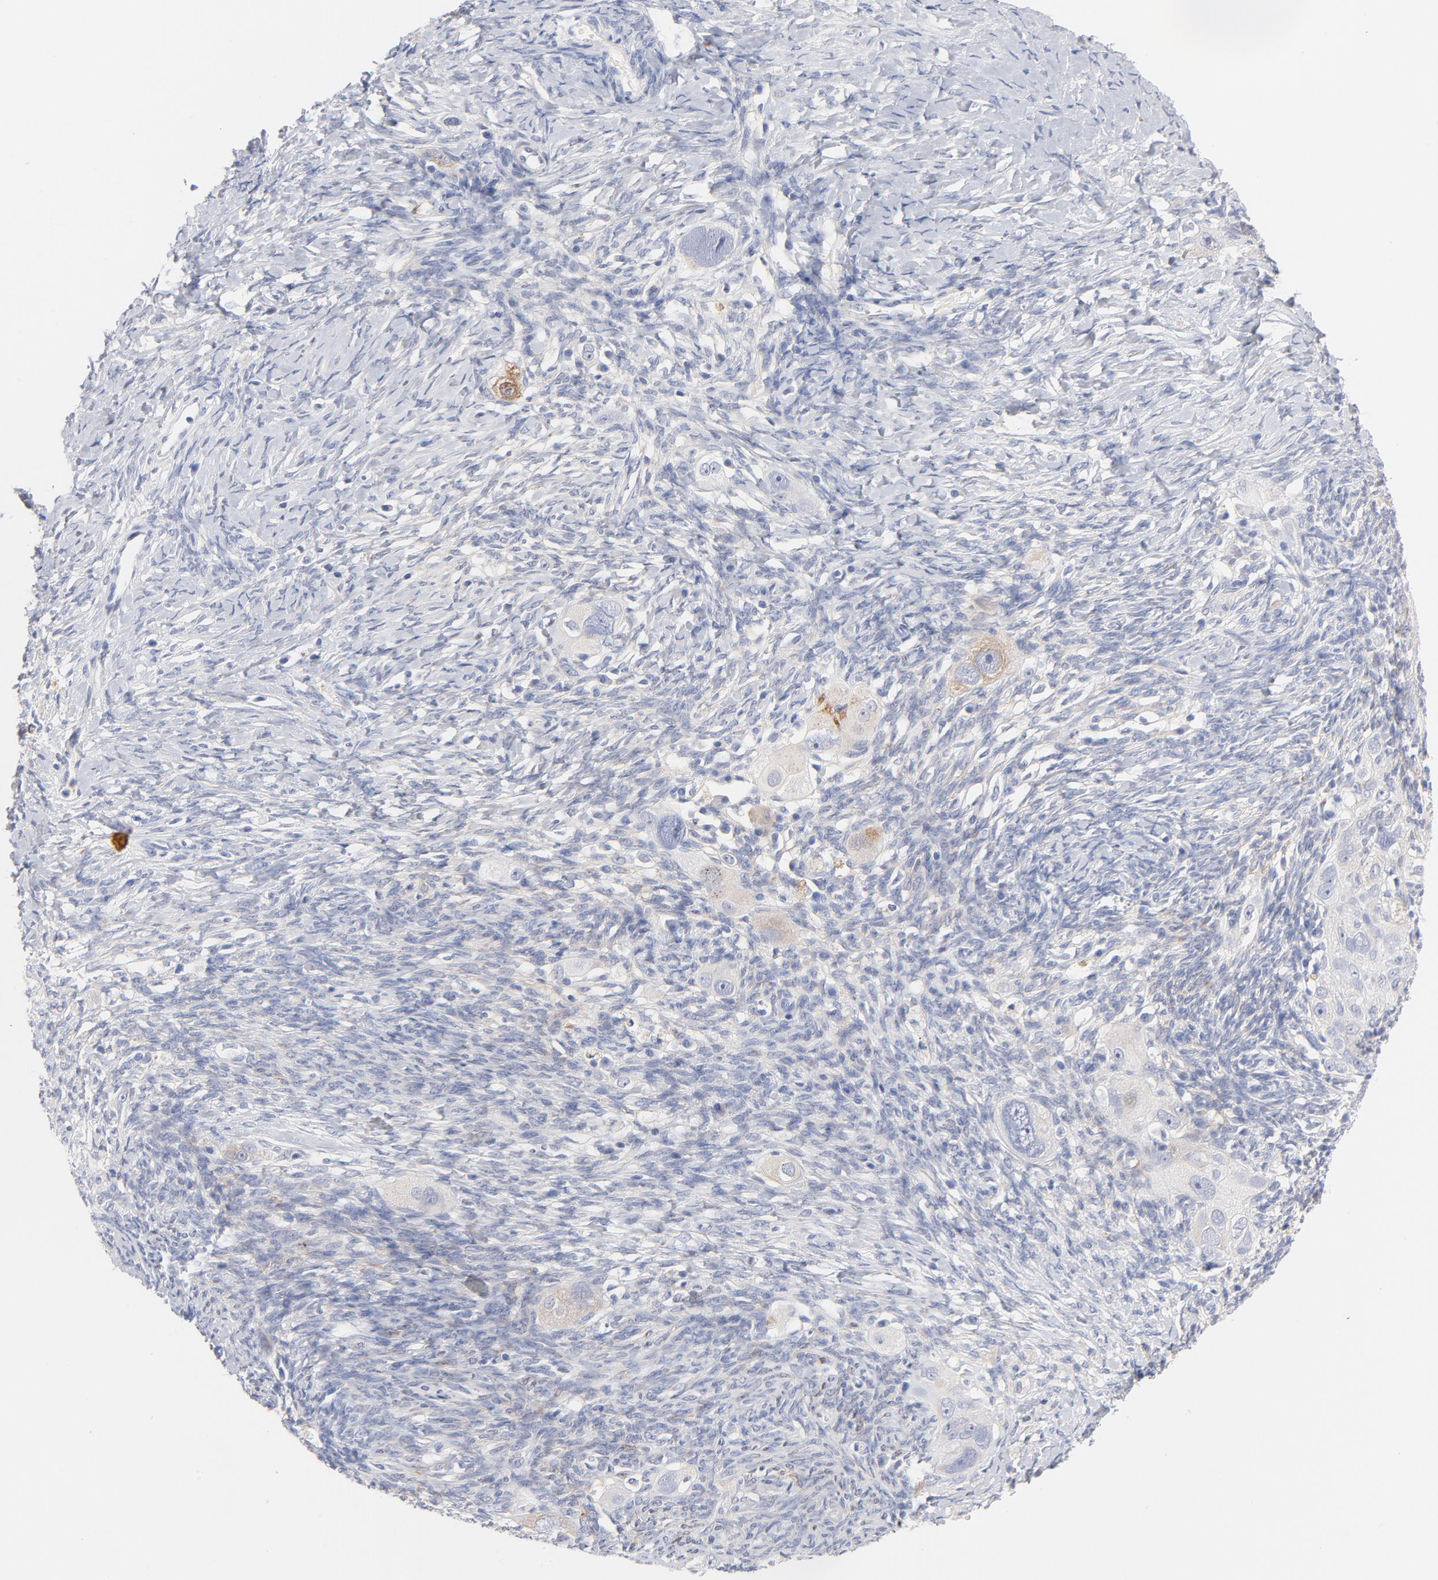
{"staining": {"intensity": "negative", "quantity": "none", "location": "none"}, "tissue": "ovarian cancer", "cell_type": "Tumor cells", "image_type": "cancer", "snomed": [{"axis": "morphology", "description": "Normal tissue, NOS"}, {"axis": "morphology", "description": "Cystadenocarcinoma, serous, NOS"}, {"axis": "topography", "description": "Ovary"}], "caption": "An immunohistochemistry (IHC) histopathology image of ovarian serous cystadenocarcinoma is shown. There is no staining in tumor cells of ovarian serous cystadenocarcinoma.", "gene": "MID1", "patient": {"sex": "female", "age": 62}}